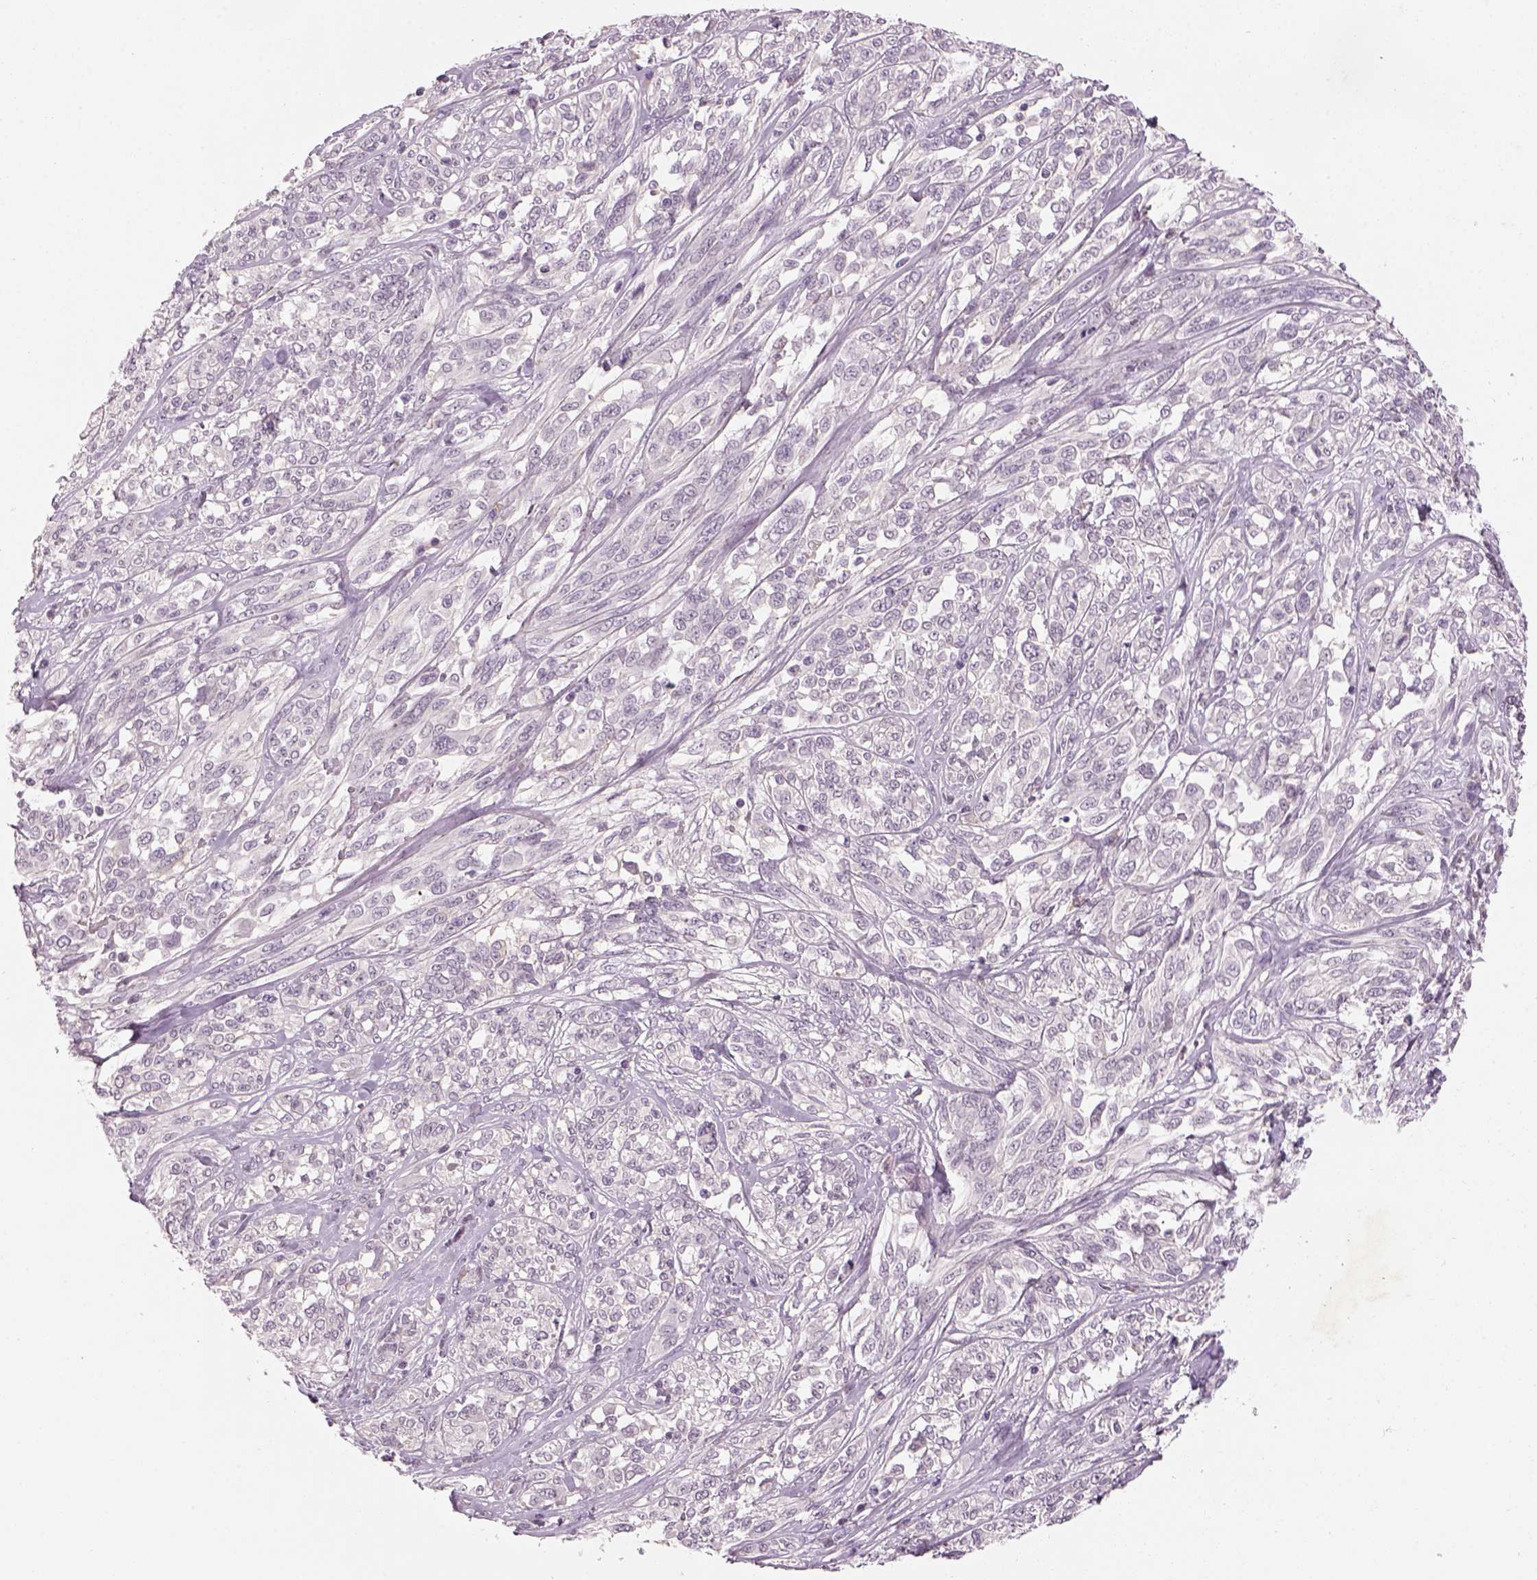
{"staining": {"intensity": "negative", "quantity": "none", "location": "none"}, "tissue": "melanoma", "cell_type": "Tumor cells", "image_type": "cancer", "snomed": [{"axis": "morphology", "description": "Malignant melanoma, NOS"}, {"axis": "topography", "description": "Skin"}], "caption": "Tumor cells are negative for protein expression in human melanoma.", "gene": "GDNF", "patient": {"sex": "female", "age": 91}}